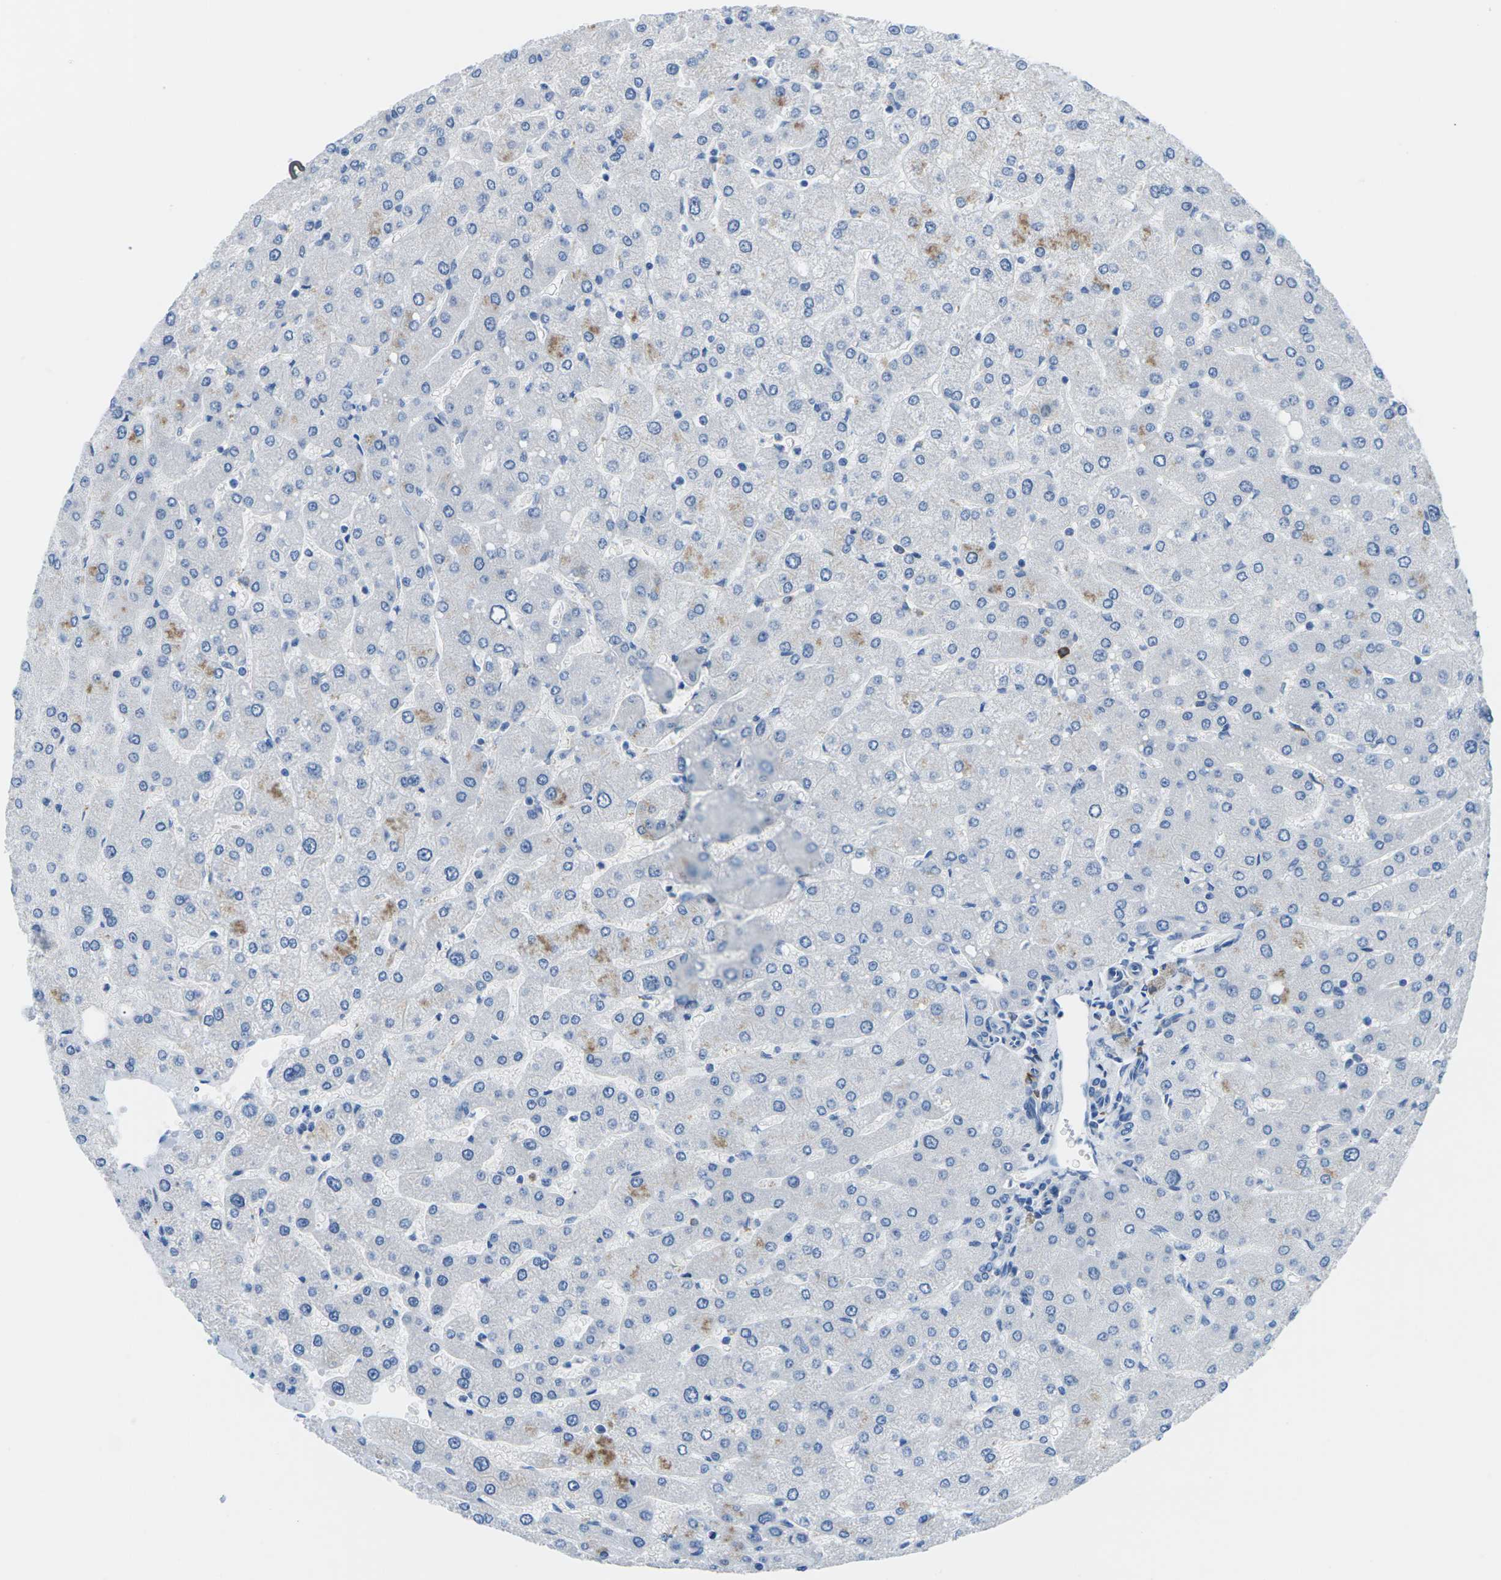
{"staining": {"intensity": "negative", "quantity": "none", "location": "none"}, "tissue": "liver", "cell_type": "Cholangiocytes", "image_type": "normal", "snomed": [{"axis": "morphology", "description": "Normal tissue, NOS"}, {"axis": "topography", "description": "Liver"}], "caption": "An immunohistochemistry (IHC) image of normal liver is shown. There is no staining in cholangiocytes of liver. The staining is performed using DAB (3,3'-diaminobenzidine) brown chromogen with nuclei counter-stained in using hematoxylin.", "gene": "SYNGR2", "patient": {"sex": "male", "age": 55}}